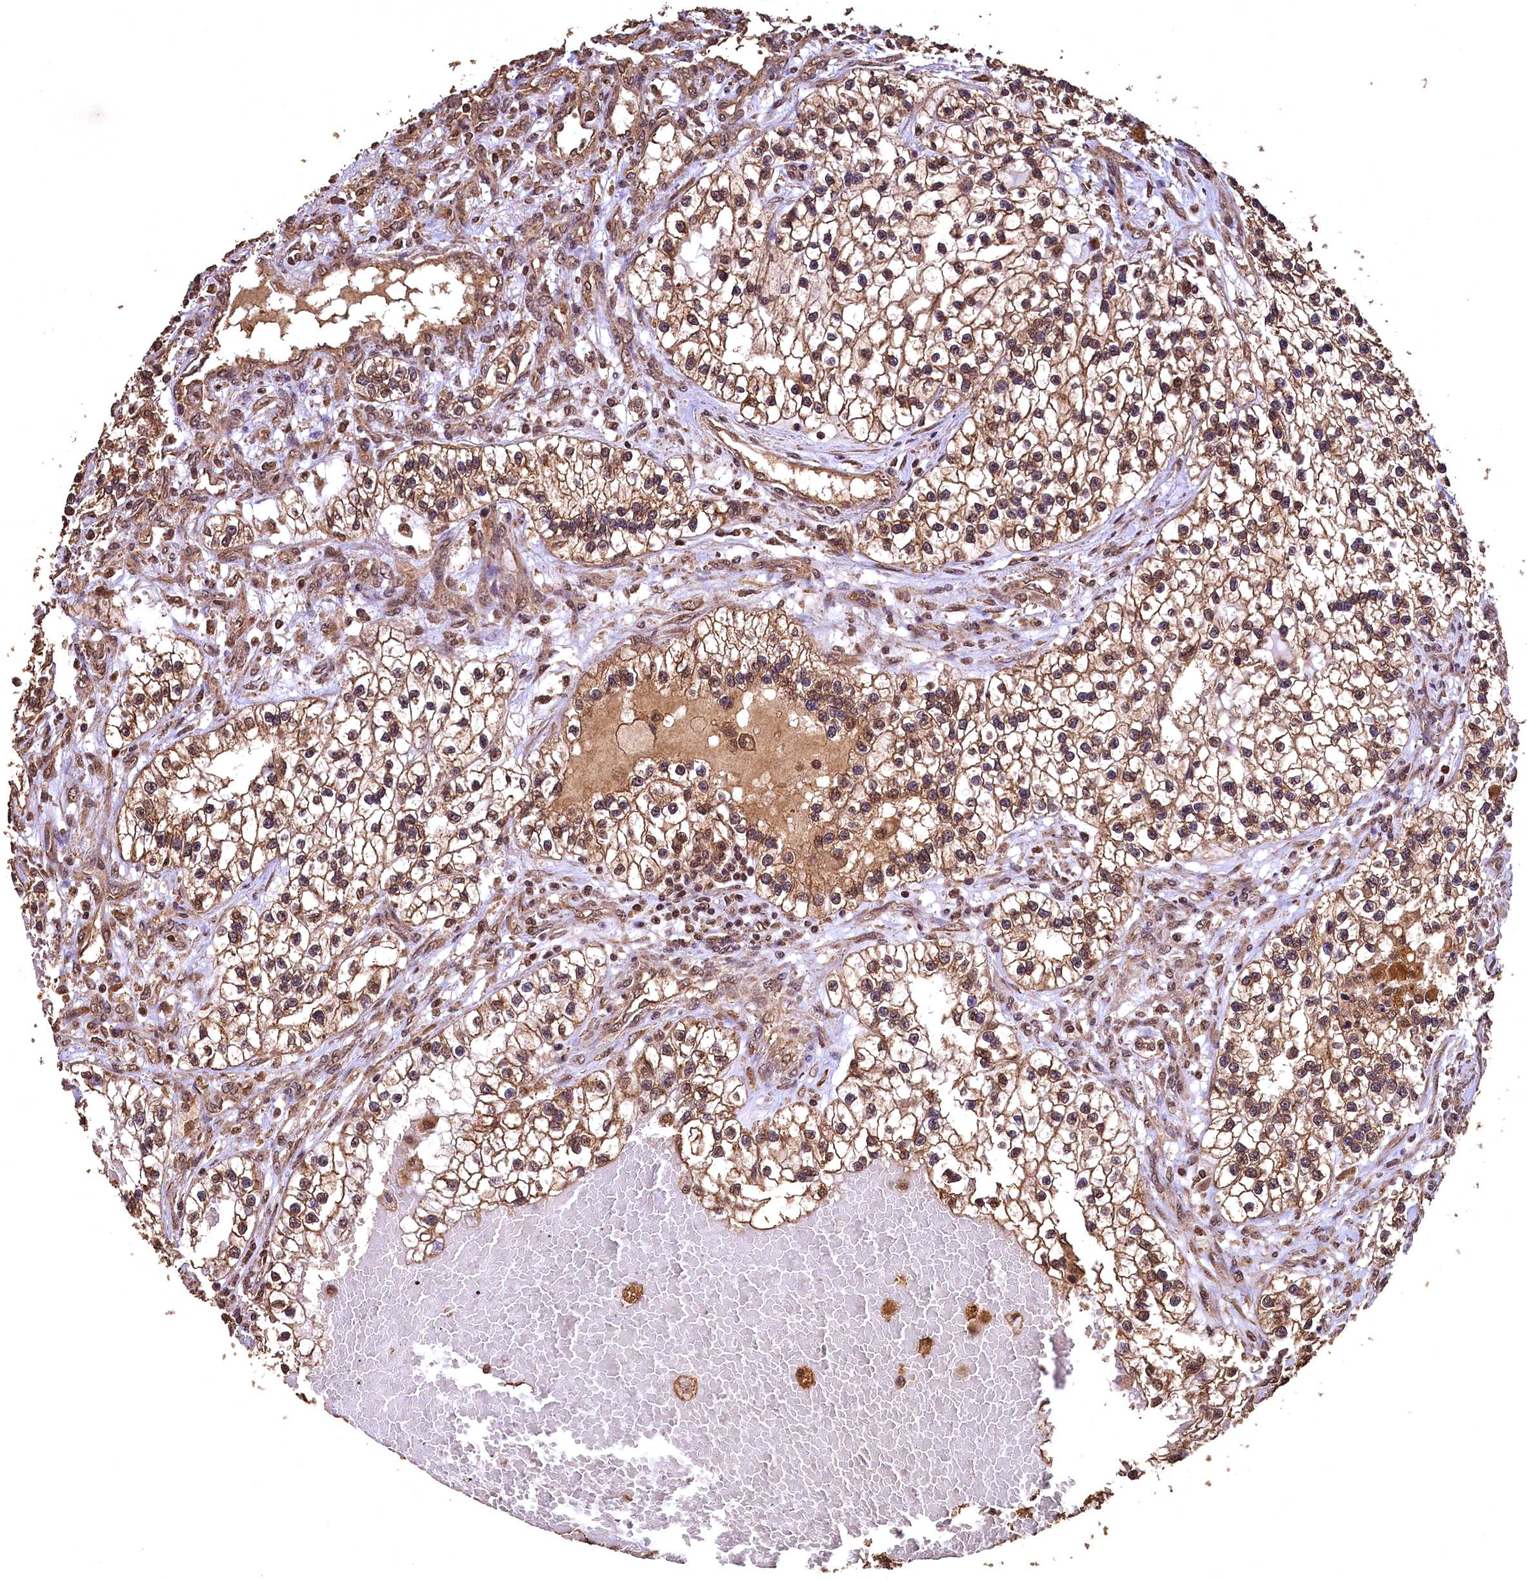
{"staining": {"intensity": "moderate", "quantity": "25%-75%", "location": "cytoplasmic/membranous,nuclear"}, "tissue": "renal cancer", "cell_type": "Tumor cells", "image_type": "cancer", "snomed": [{"axis": "morphology", "description": "Adenocarcinoma, NOS"}, {"axis": "topography", "description": "Kidney"}], "caption": "Immunohistochemistry (IHC) (DAB) staining of human renal cancer (adenocarcinoma) exhibits moderate cytoplasmic/membranous and nuclear protein expression in approximately 25%-75% of tumor cells.", "gene": "CEP57L1", "patient": {"sex": "female", "age": 57}}